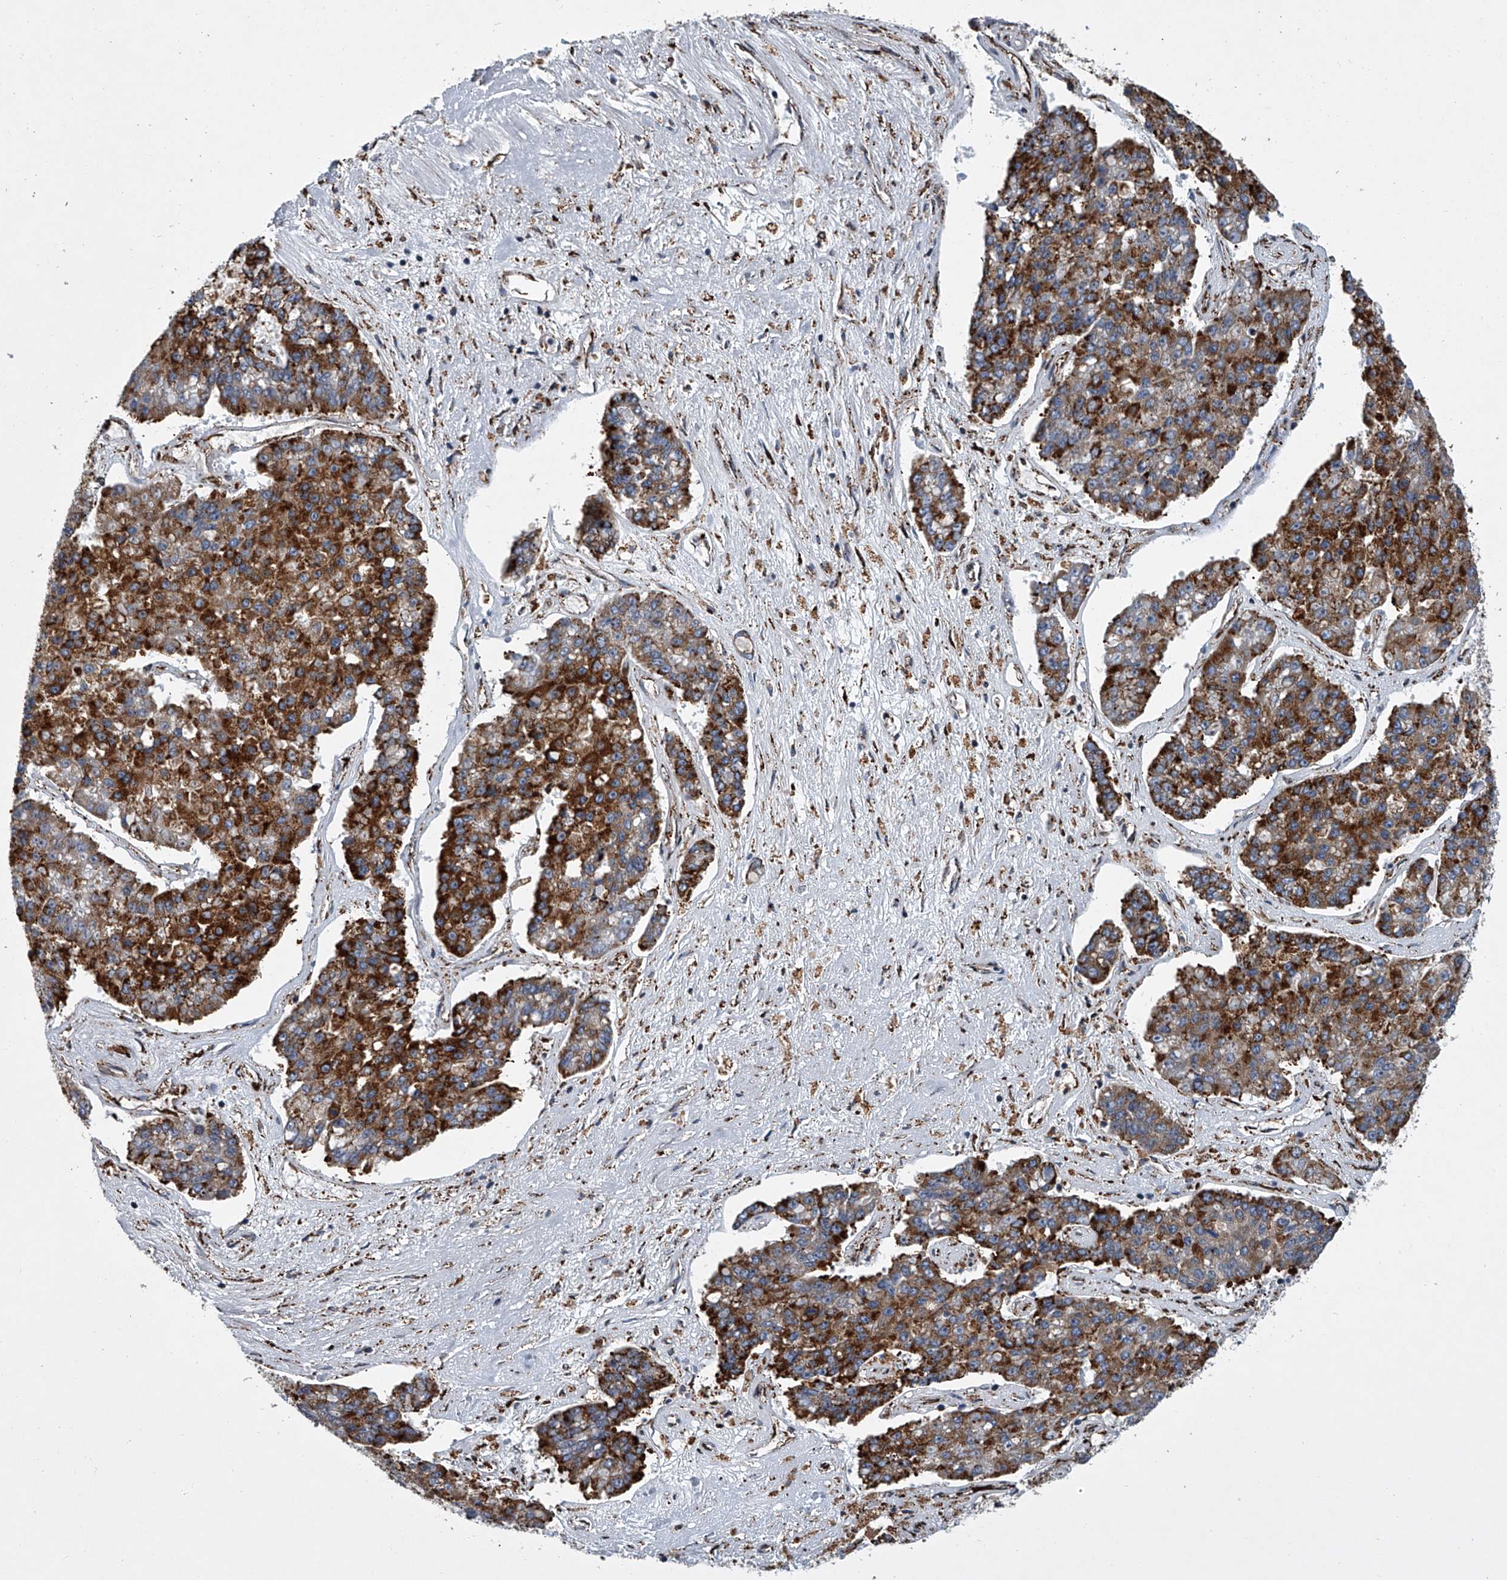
{"staining": {"intensity": "strong", "quantity": ">75%", "location": "cytoplasmic/membranous"}, "tissue": "pancreatic cancer", "cell_type": "Tumor cells", "image_type": "cancer", "snomed": [{"axis": "morphology", "description": "Adenocarcinoma, NOS"}, {"axis": "topography", "description": "Pancreas"}], "caption": "Strong cytoplasmic/membranous expression is seen in about >75% of tumor cells in adenocarcinoma (pancreatic).", "gene": "TMEM63C", "patient": {"sex": "male", "age": 50}}